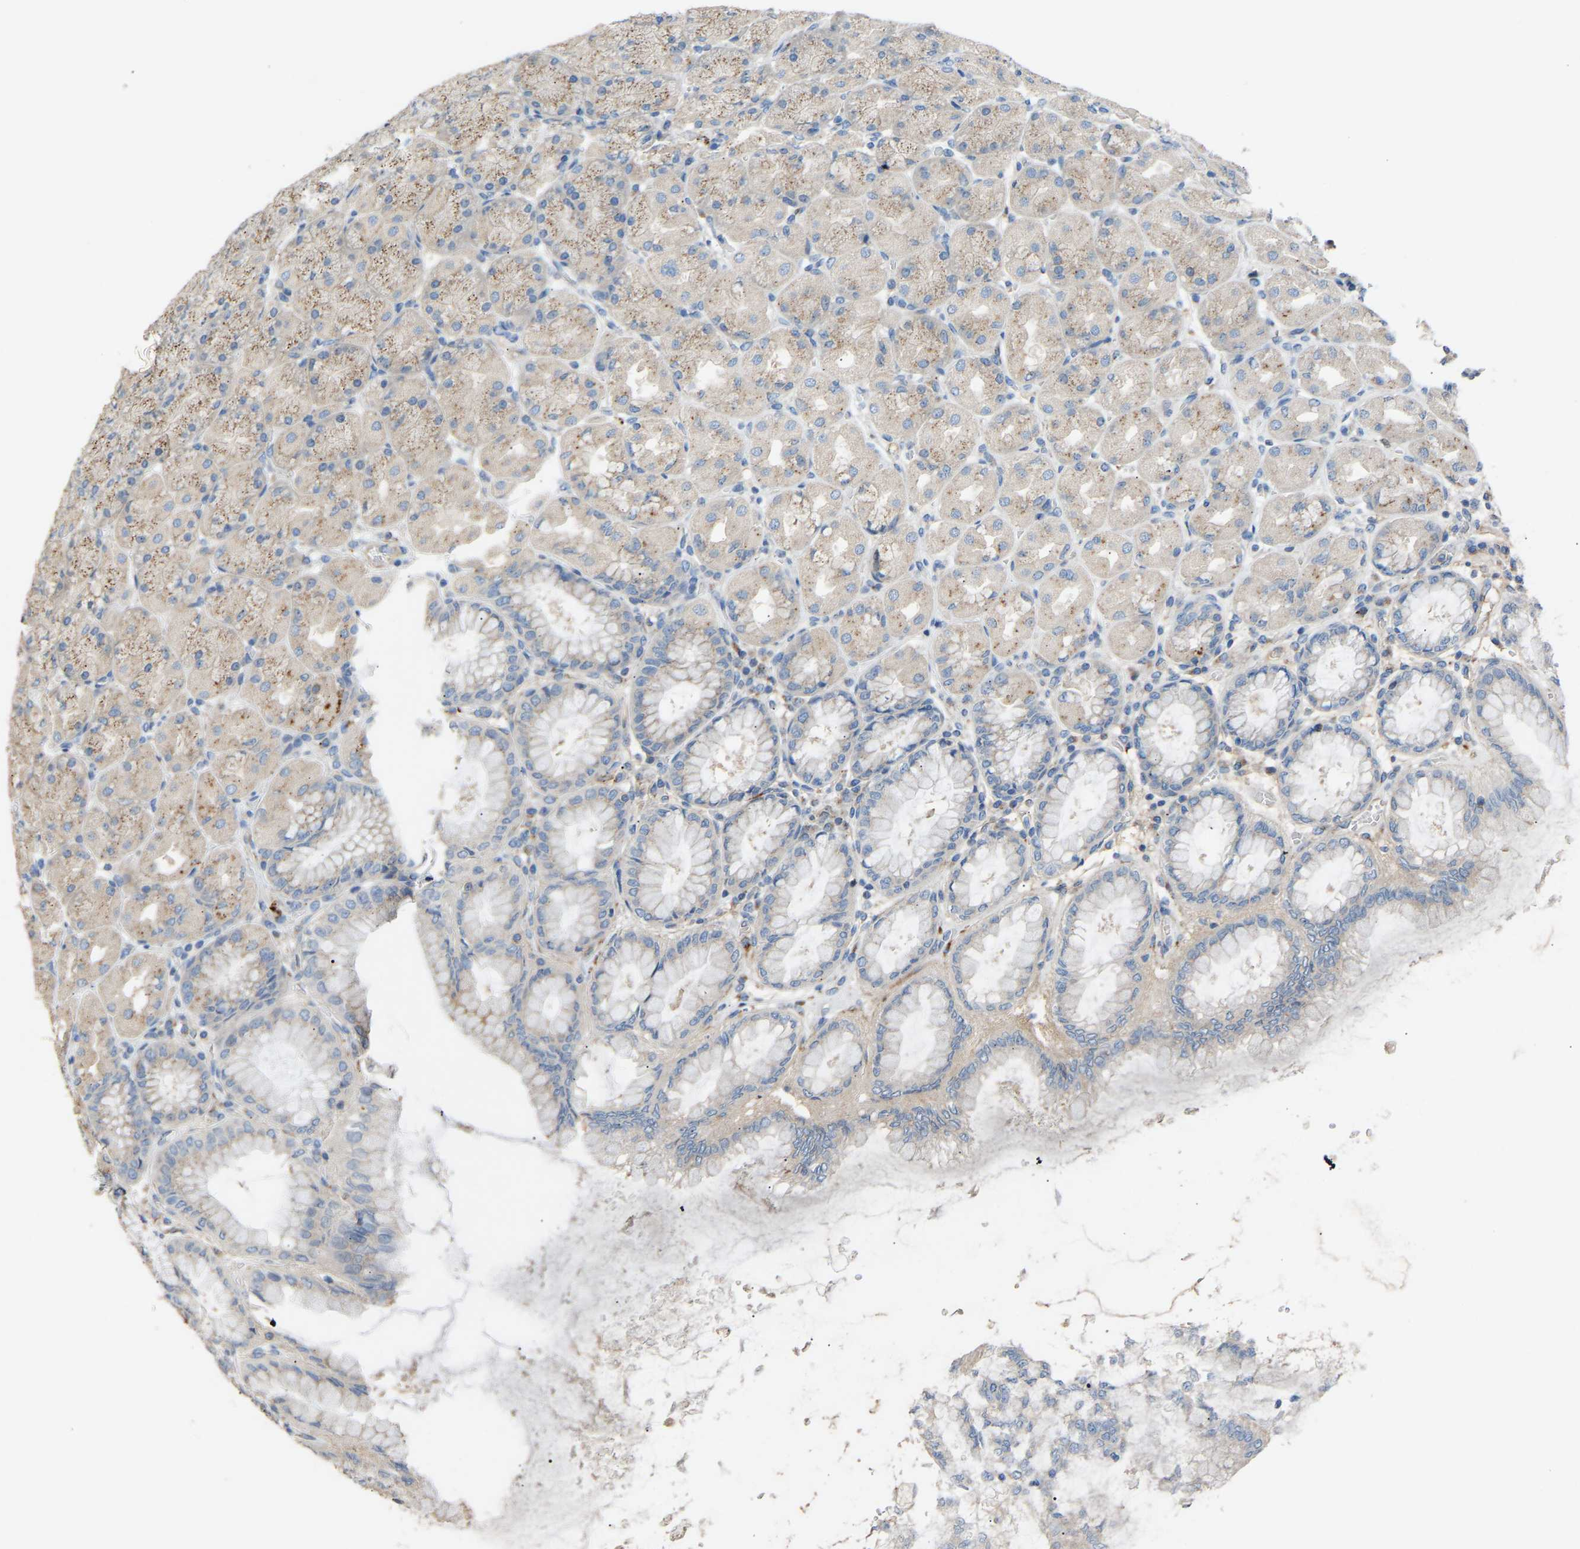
{"staining": {"intensity": "weak", "quantity": "<25%", "location": "cytoplasmic/membranous"}, "tissue": "stomach", "cell_type": "Glandular cells", "image_type": "normal", "snomed": [{"axis": "morphology", "description": "Normal tissue, NOS"}, {"axis": "topography", "description": "Stomach, upper"}], "caption": "Immunohistochemistry (IHC) of normal stomach reveals no expression in glandular cells.", "gene": "RGP1", "patient": {"sex": "female", "age": 56}}